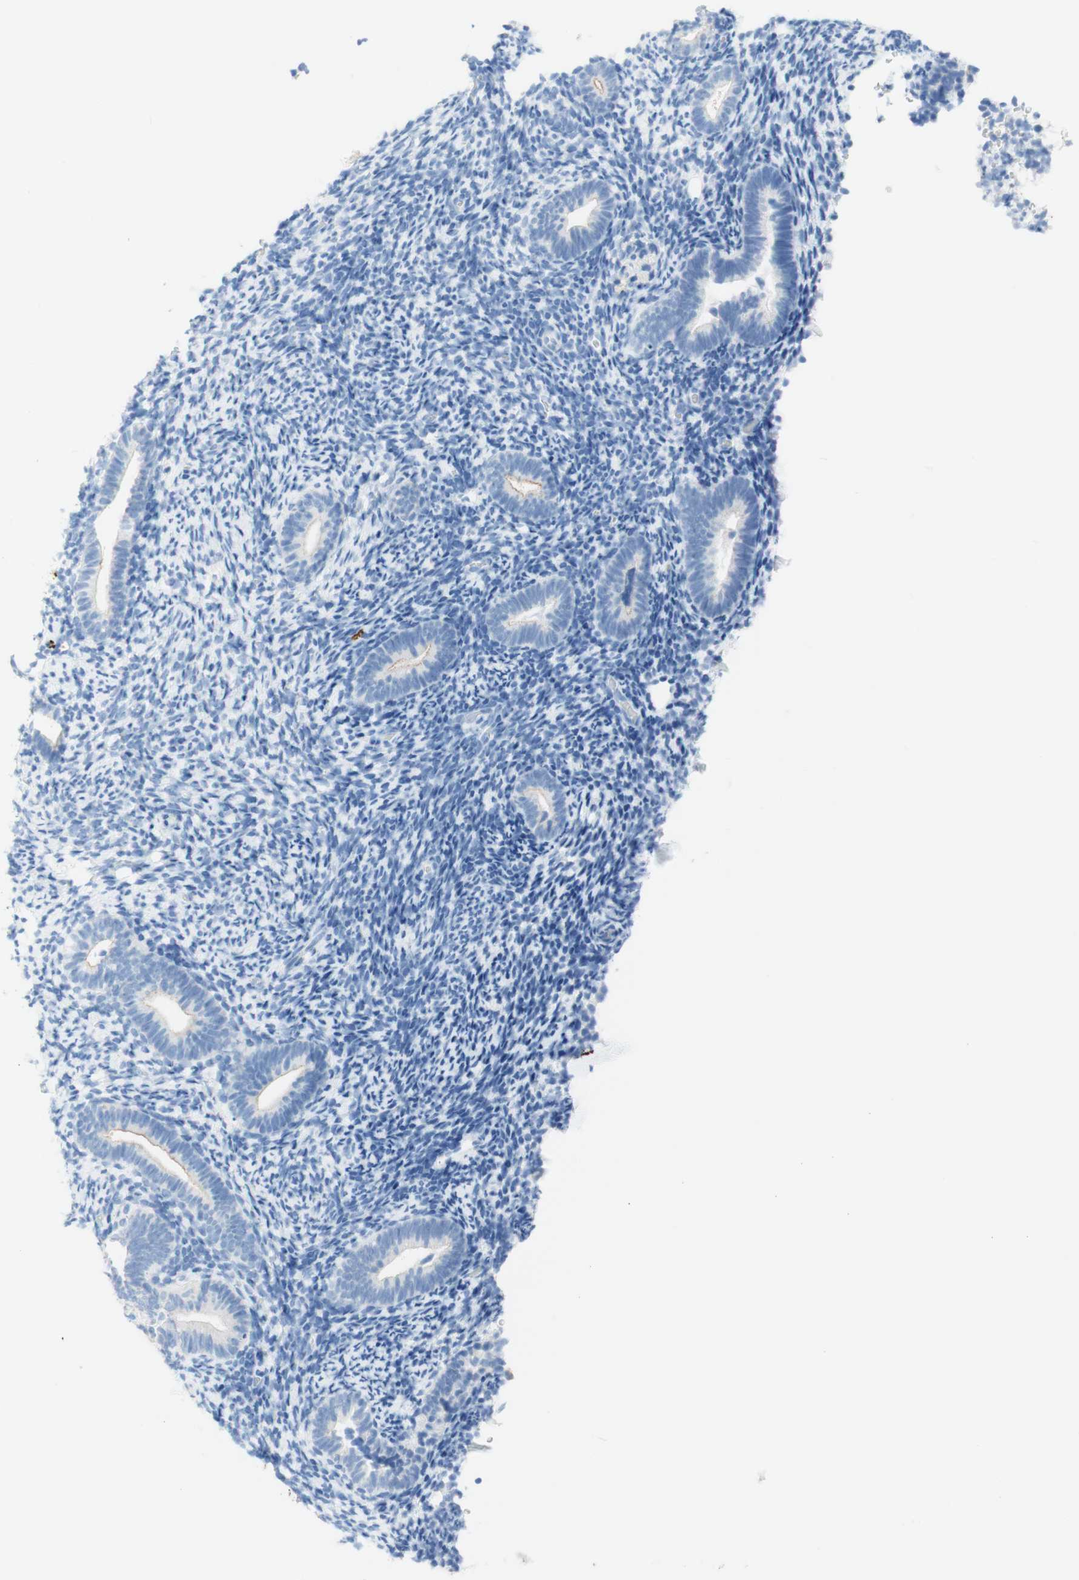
{"staining": {"intensity": "negative", "quantity": "none", "location": "none"}, "tissue": "endometrium", "cell_type": "Cells in endometrial stroma", "image_type": "normal", "snomed": [{"axis": "morphology", "description": "Normal tissue, NOS"}, {"axis": "topography", "description": "Endometrium"}], "caption": "IHC of normal human endometrium shows no expression in cells in endometrial stroma. (Stains: DAB (3,3'-diaminobenzidine) immunohistochemistry with hematoxylin counter stain, Microscopy: brightfield microscopy at high magnification).", "gene": "CEACAM1", "patient": {"sex": "female", "age": 51}}